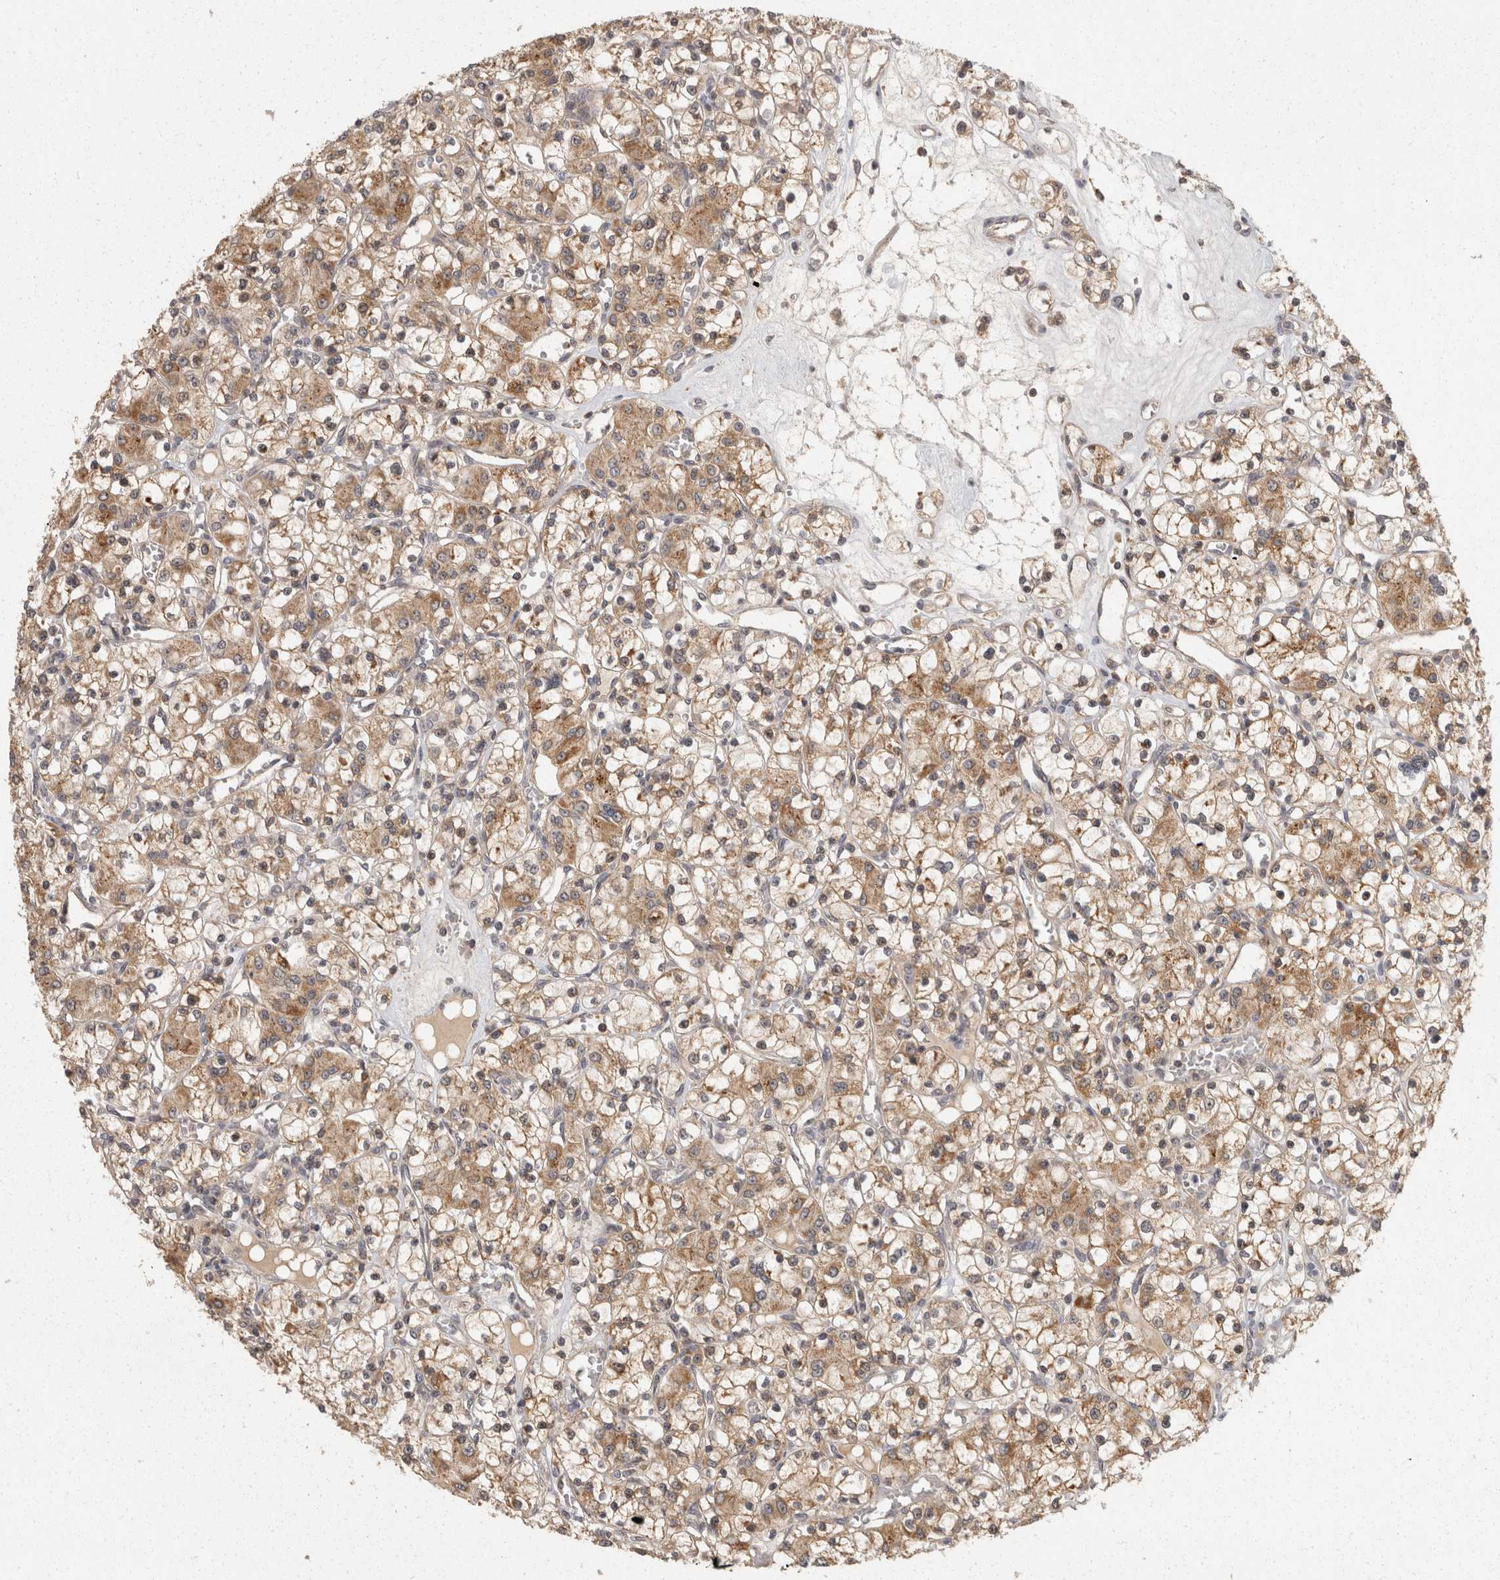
{"staining": {"intensity": "moderate", "quantity": ">75%", "location": "cytoplasmic/membranous"}, "tissue": "renal cancer", "cell_type": "Tumor cells", "image_type": "cancer", "snomed": [{"axis": "morphology", "description": "Adenocarcinoma, NOS"}, {"axis": "topography", "description": "Kidney"}], "caption": "A brown stain shows moderate cytoplasmic/membranous expression of a protein in human renal cancer (adenocarcinoma) tumor cells. (Brightfield microscopy of DAB IHC at high magnification).", "gene": "ACAT2", "patient": {"sex": "female", "age": 59}}